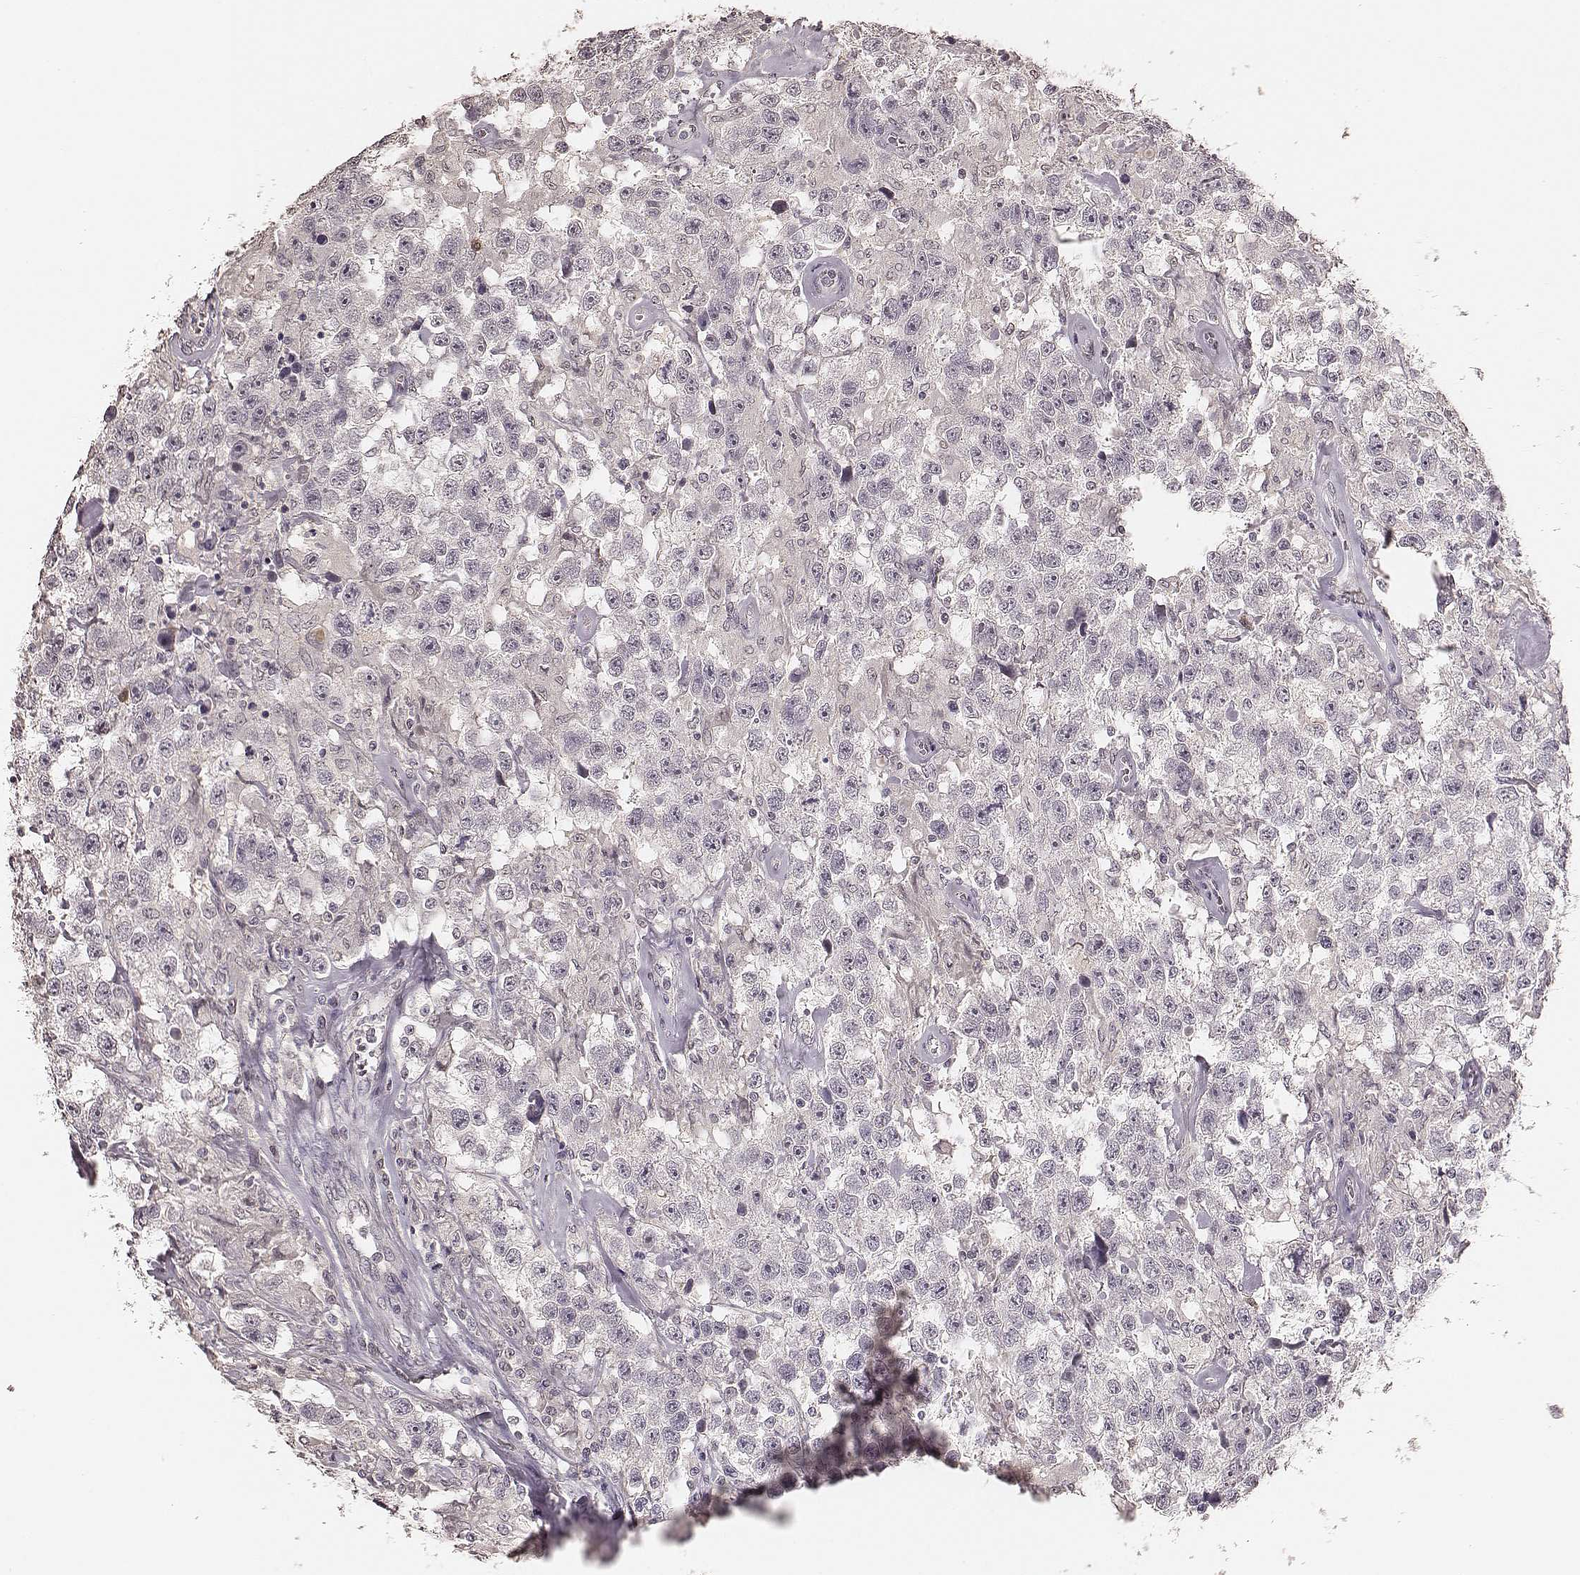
{"staining": {"intensity": "negative", "quantity": "none", "location": "none"}, "tissue": "testis cancer", "cell_type": "Tumor cells", "image_type": "cancer", "snomed": [{"axis": "morphology", "description": "Seminoma, NOS"}, {"axis": "topography", "description": "Testis"}], "caption": "DAB (3,3'-diaminobenzidine) immunohistochemical staining of testis cancer (seminoma) shows no significant expression in tumor cells. (DAB immunohistochemistry, high magnification).", "gene": "LY6K", "patient": {"sex": "male", "age": 43}}